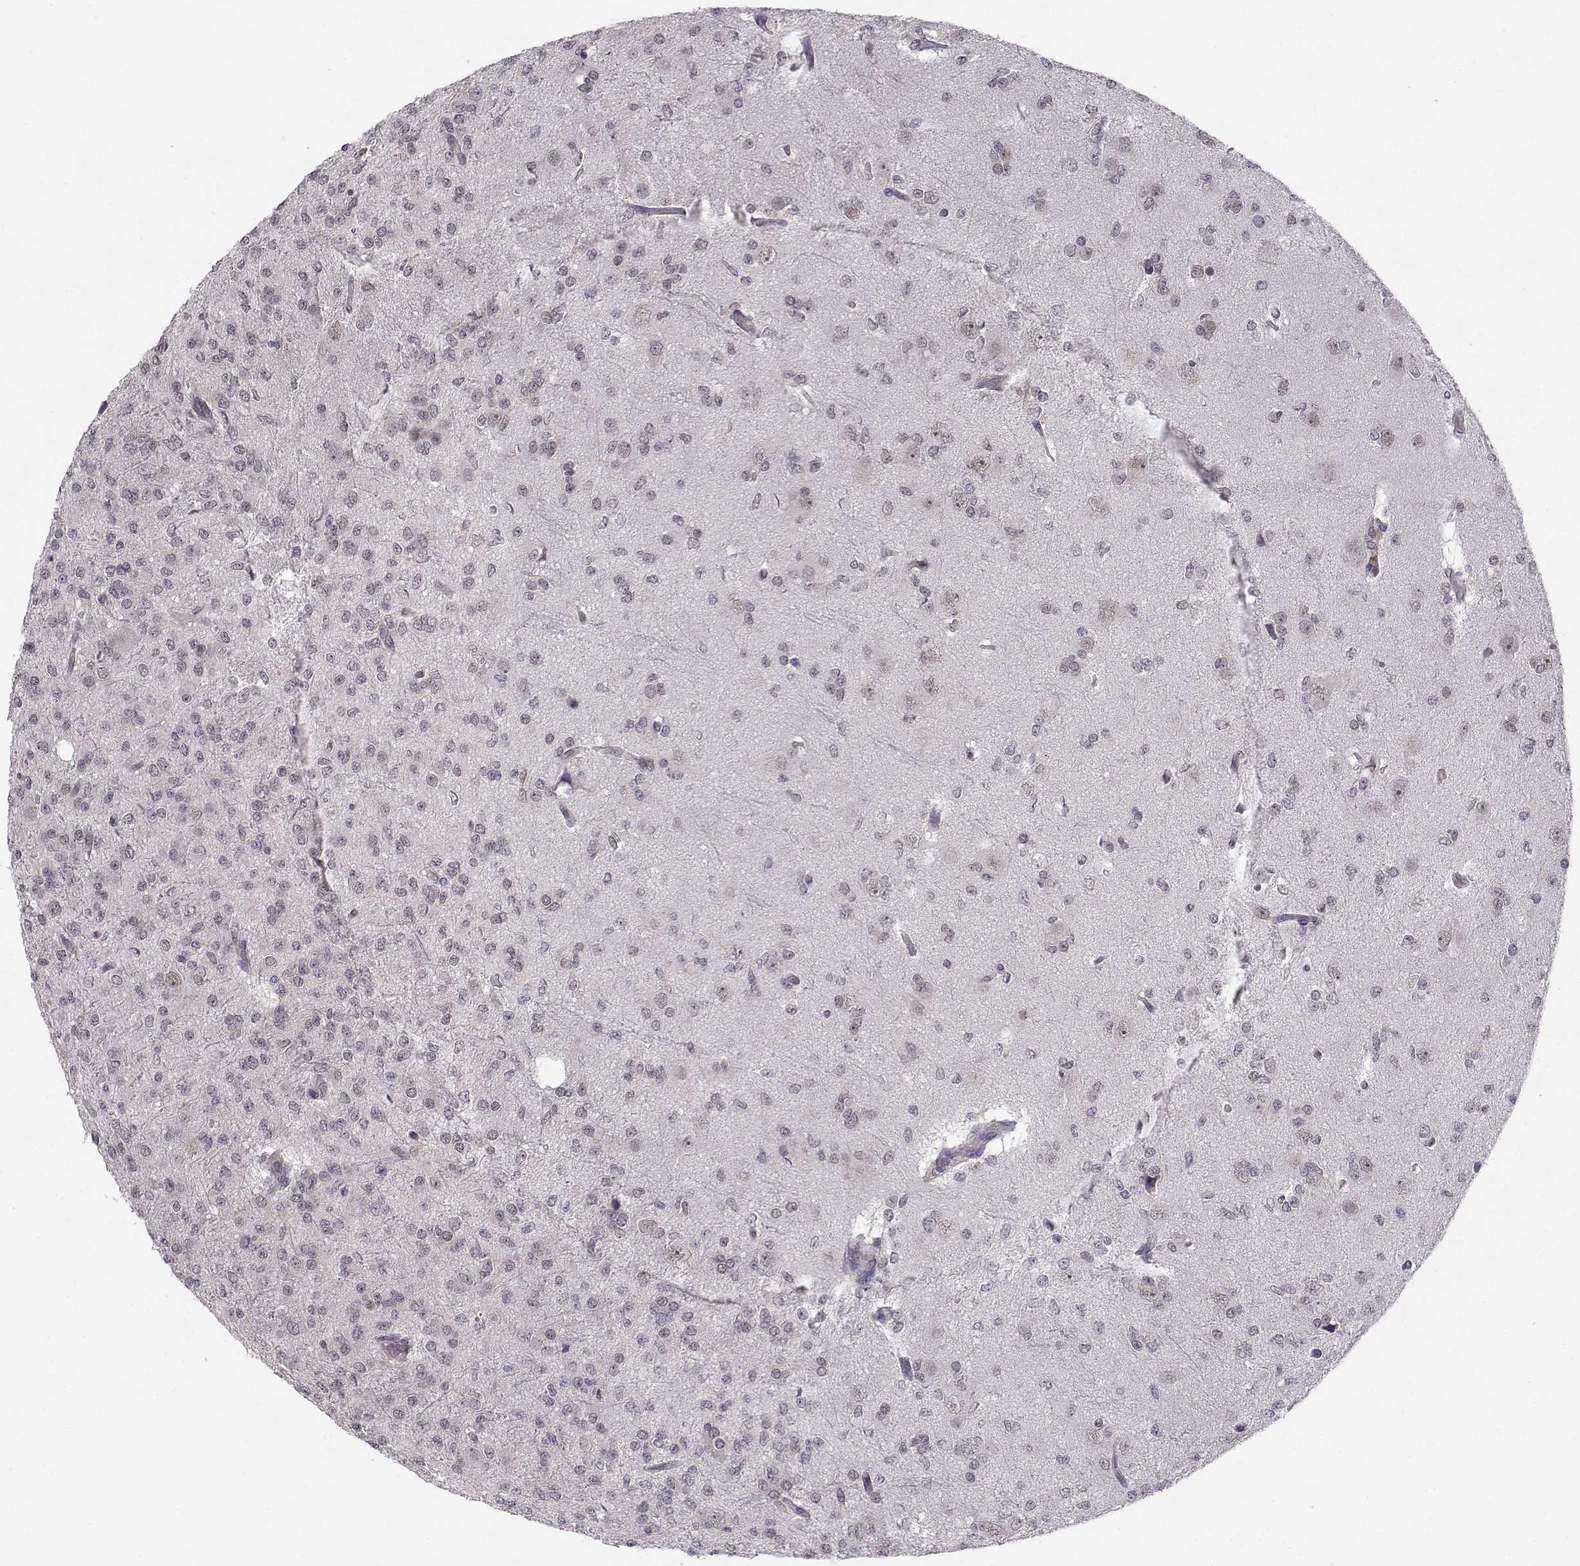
{"staining": {"intensity": "negative", "quantity": "none", "location": "none"}, "tissue": "glioma", "cell_type": "Tumor cells", "image_type": "cancer", "snomed": [{"axis": "morphology", "description": "Glioma, malignant, Low grade"}, {"axis": "topography", "description": "Brain"}], "caption": "Tumor cells are negative for protein expression in human glioma.", "gene": "KIF13B", "patient": {"sex": "male", "age": 27}}